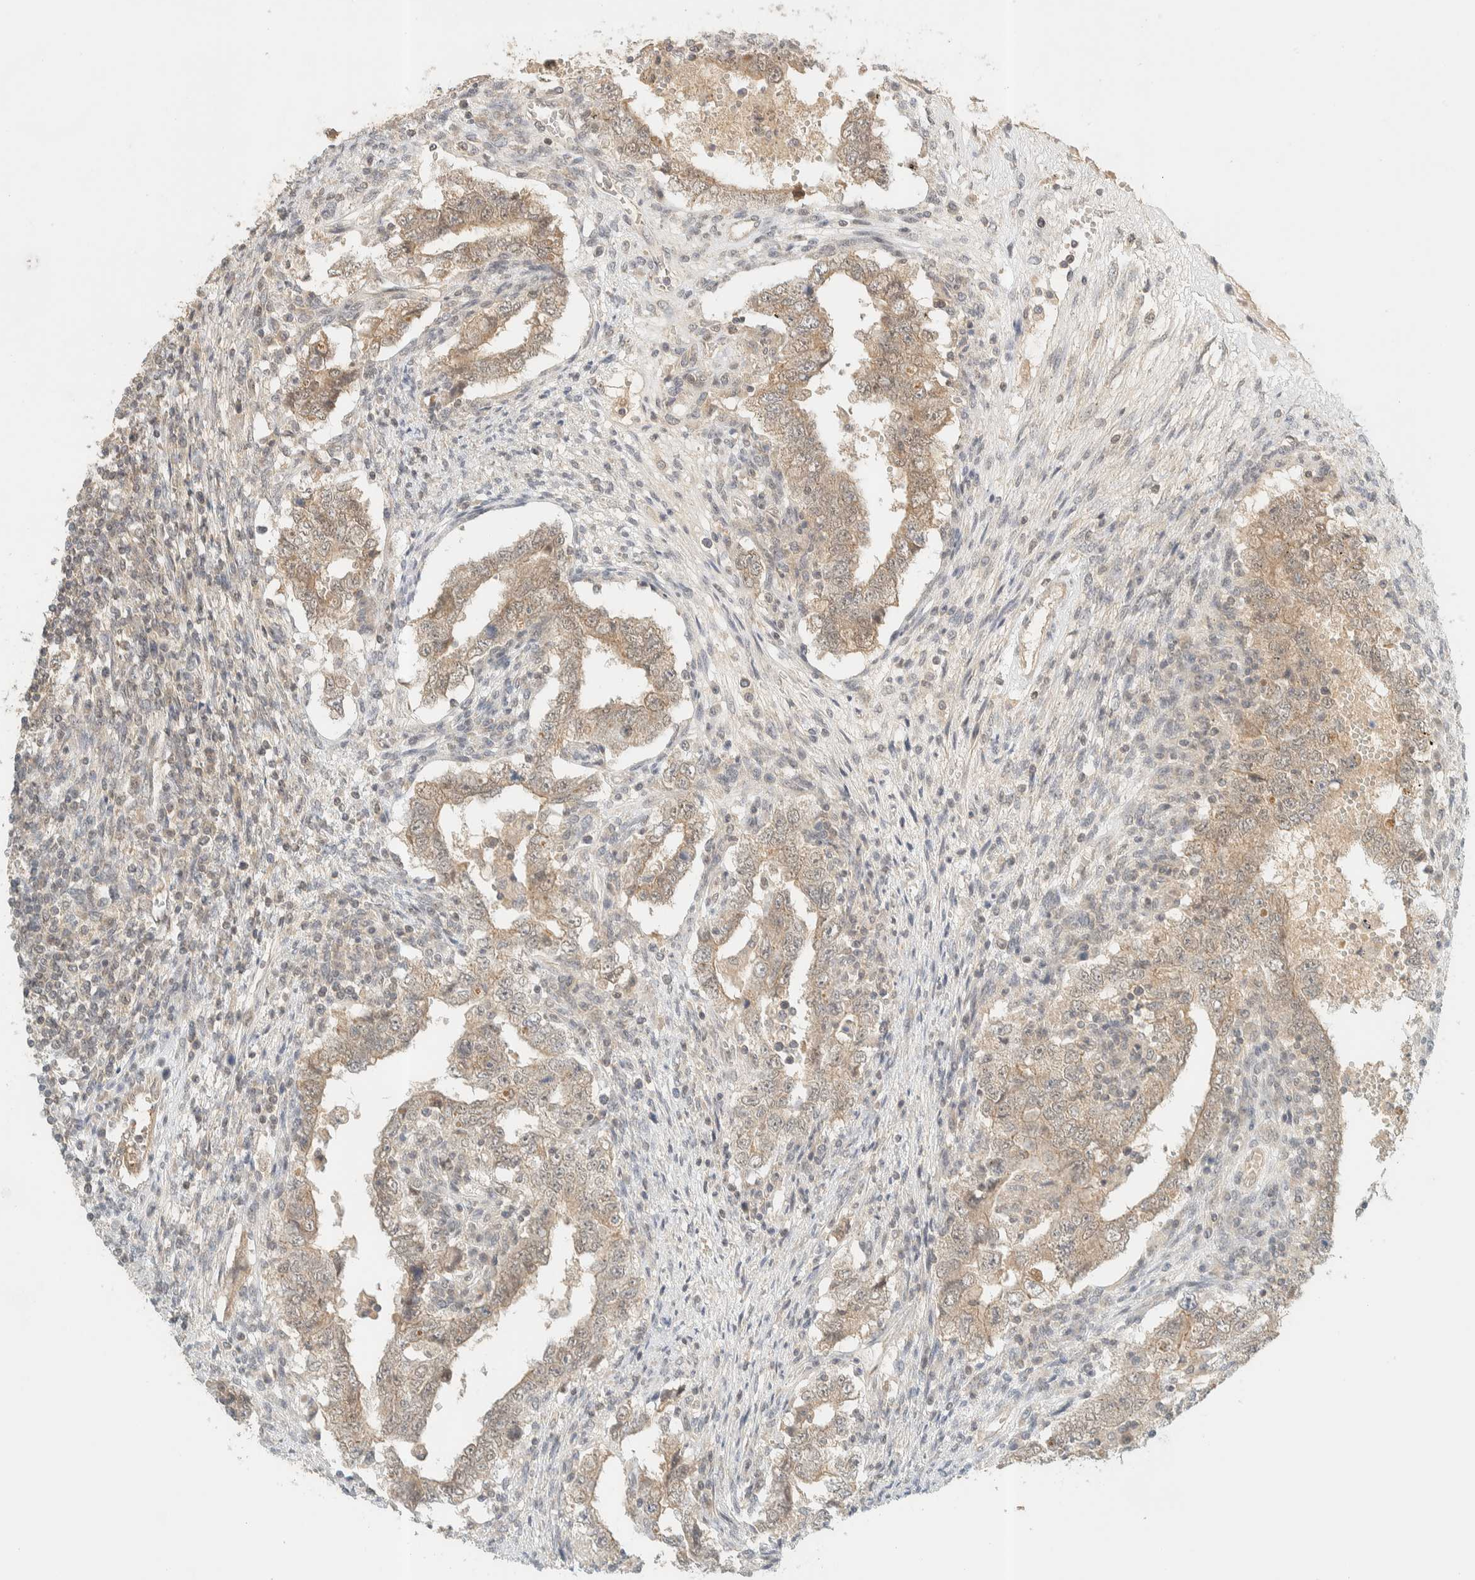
{"staining": {"intensity": "weak", "quantity": ">75%", "location": "cytoplasmic/membranous"}, "tissue": "testis cancer", "cell_type": "Tumor cells", "image_type": "cancer", "snomed": [{"axis": "morphology", "description": "Carcinoma, Embryonal, NOS"}, {"axis": "topography", "description": "Testis"}], "caption": "Immunohistochemistry (DAB (3,3'-diaminobenzidine)) staining of testis embryonal carcinoma shows weak cytoplasmic/membranous protein positivity in approximately >75% of tumor cells.", "gene": "KIFAP3", "patient": {"sex": "male", "age": 26}}